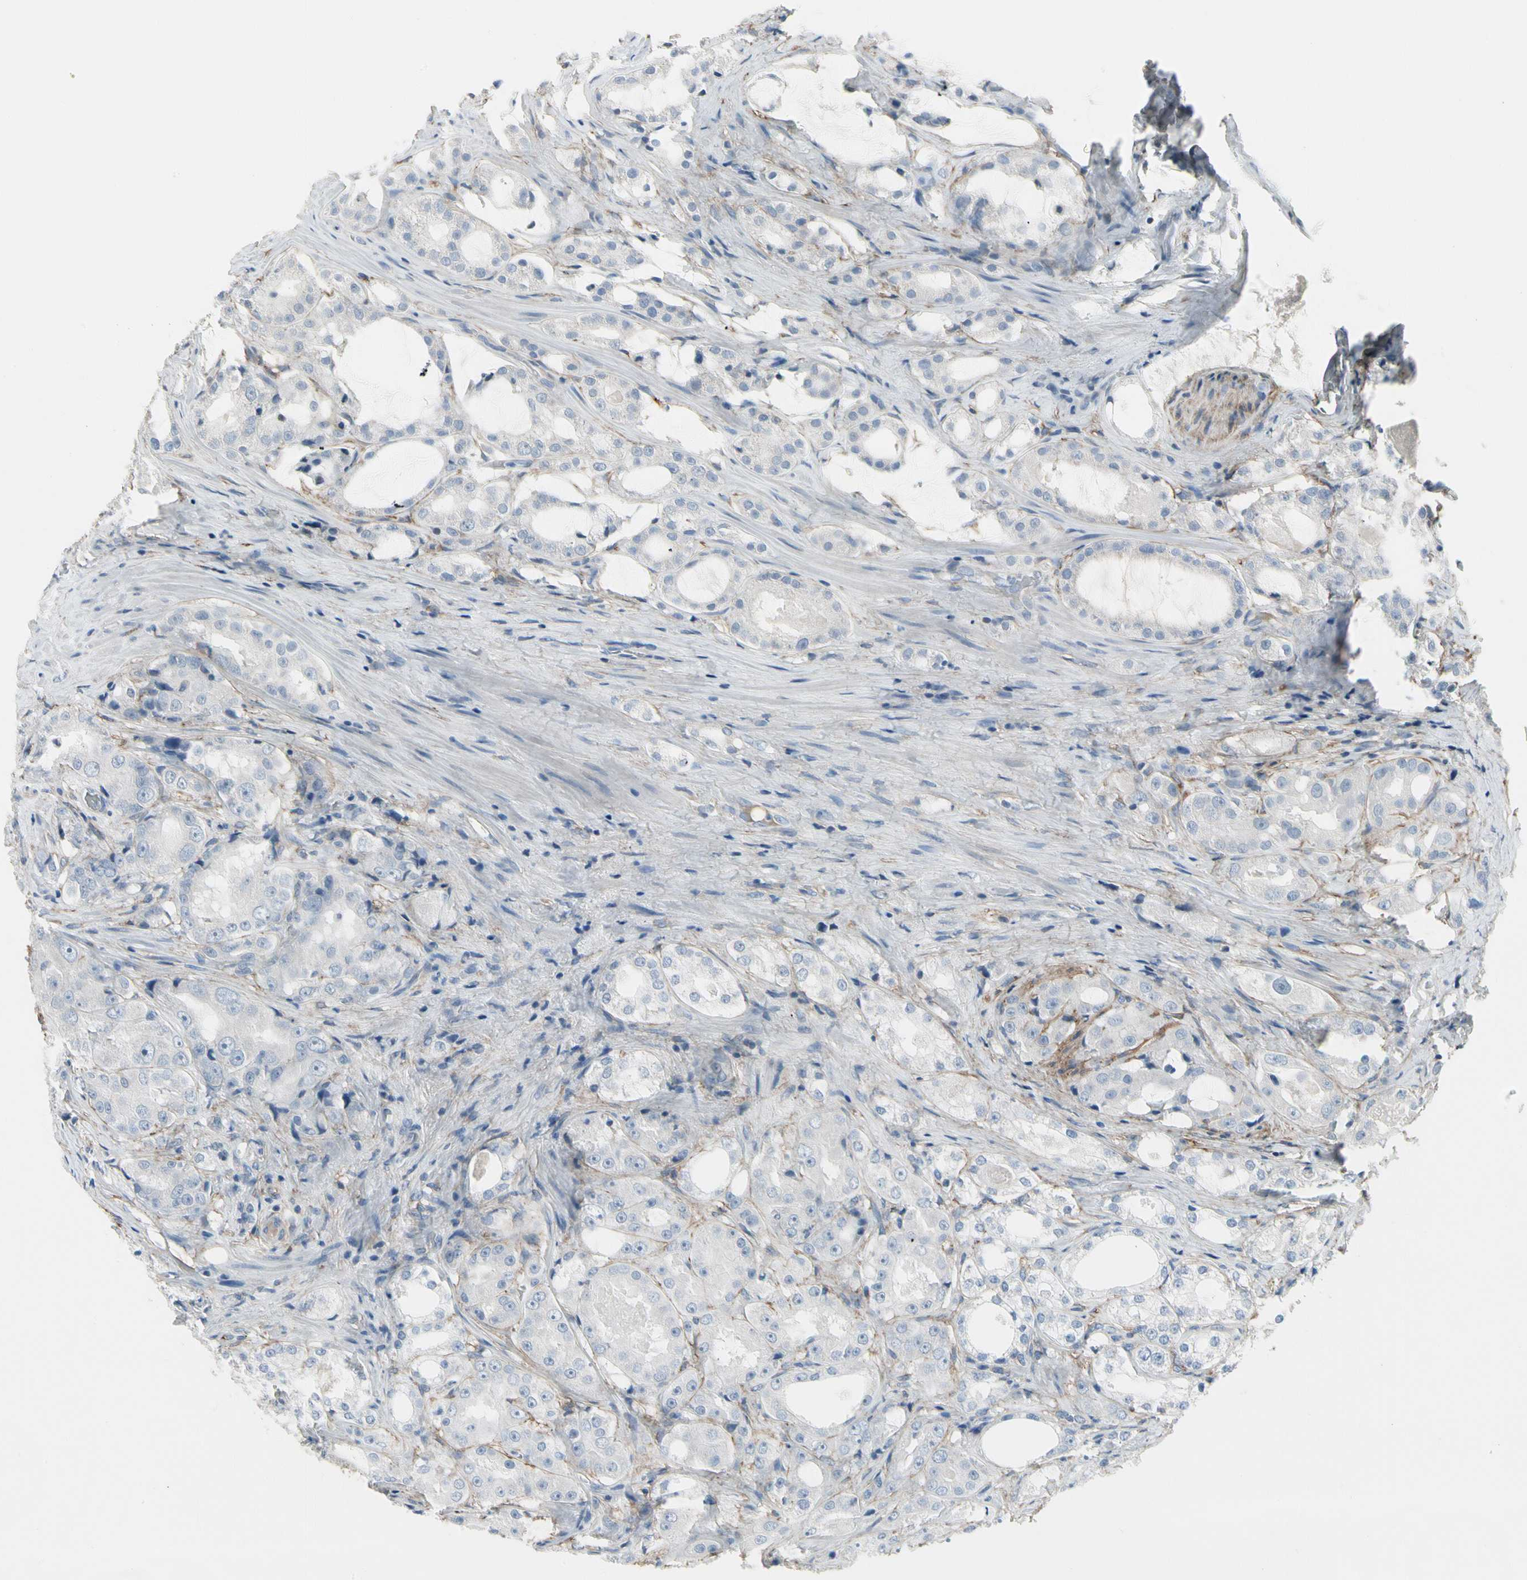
{"staining": {"intensity": "negative", "quantity": "none", "location": "none"}, "tissue": "prostate cancer", "cell_type": "Tumor cells", "image_type": "cancer", "snomed": [{"axis": "morphology", "description": "Adenocarcinoma, High grade"}, {"axis": "topography", "description": "Prostate"}], "caption": "This is an immunohistochemistry histopathology image of human high-grade adenocarcinoma (prostate). There is no positivity in tumor cells.", "gene": "PIGR", "patient": {"sex": "male", "age": 73}}